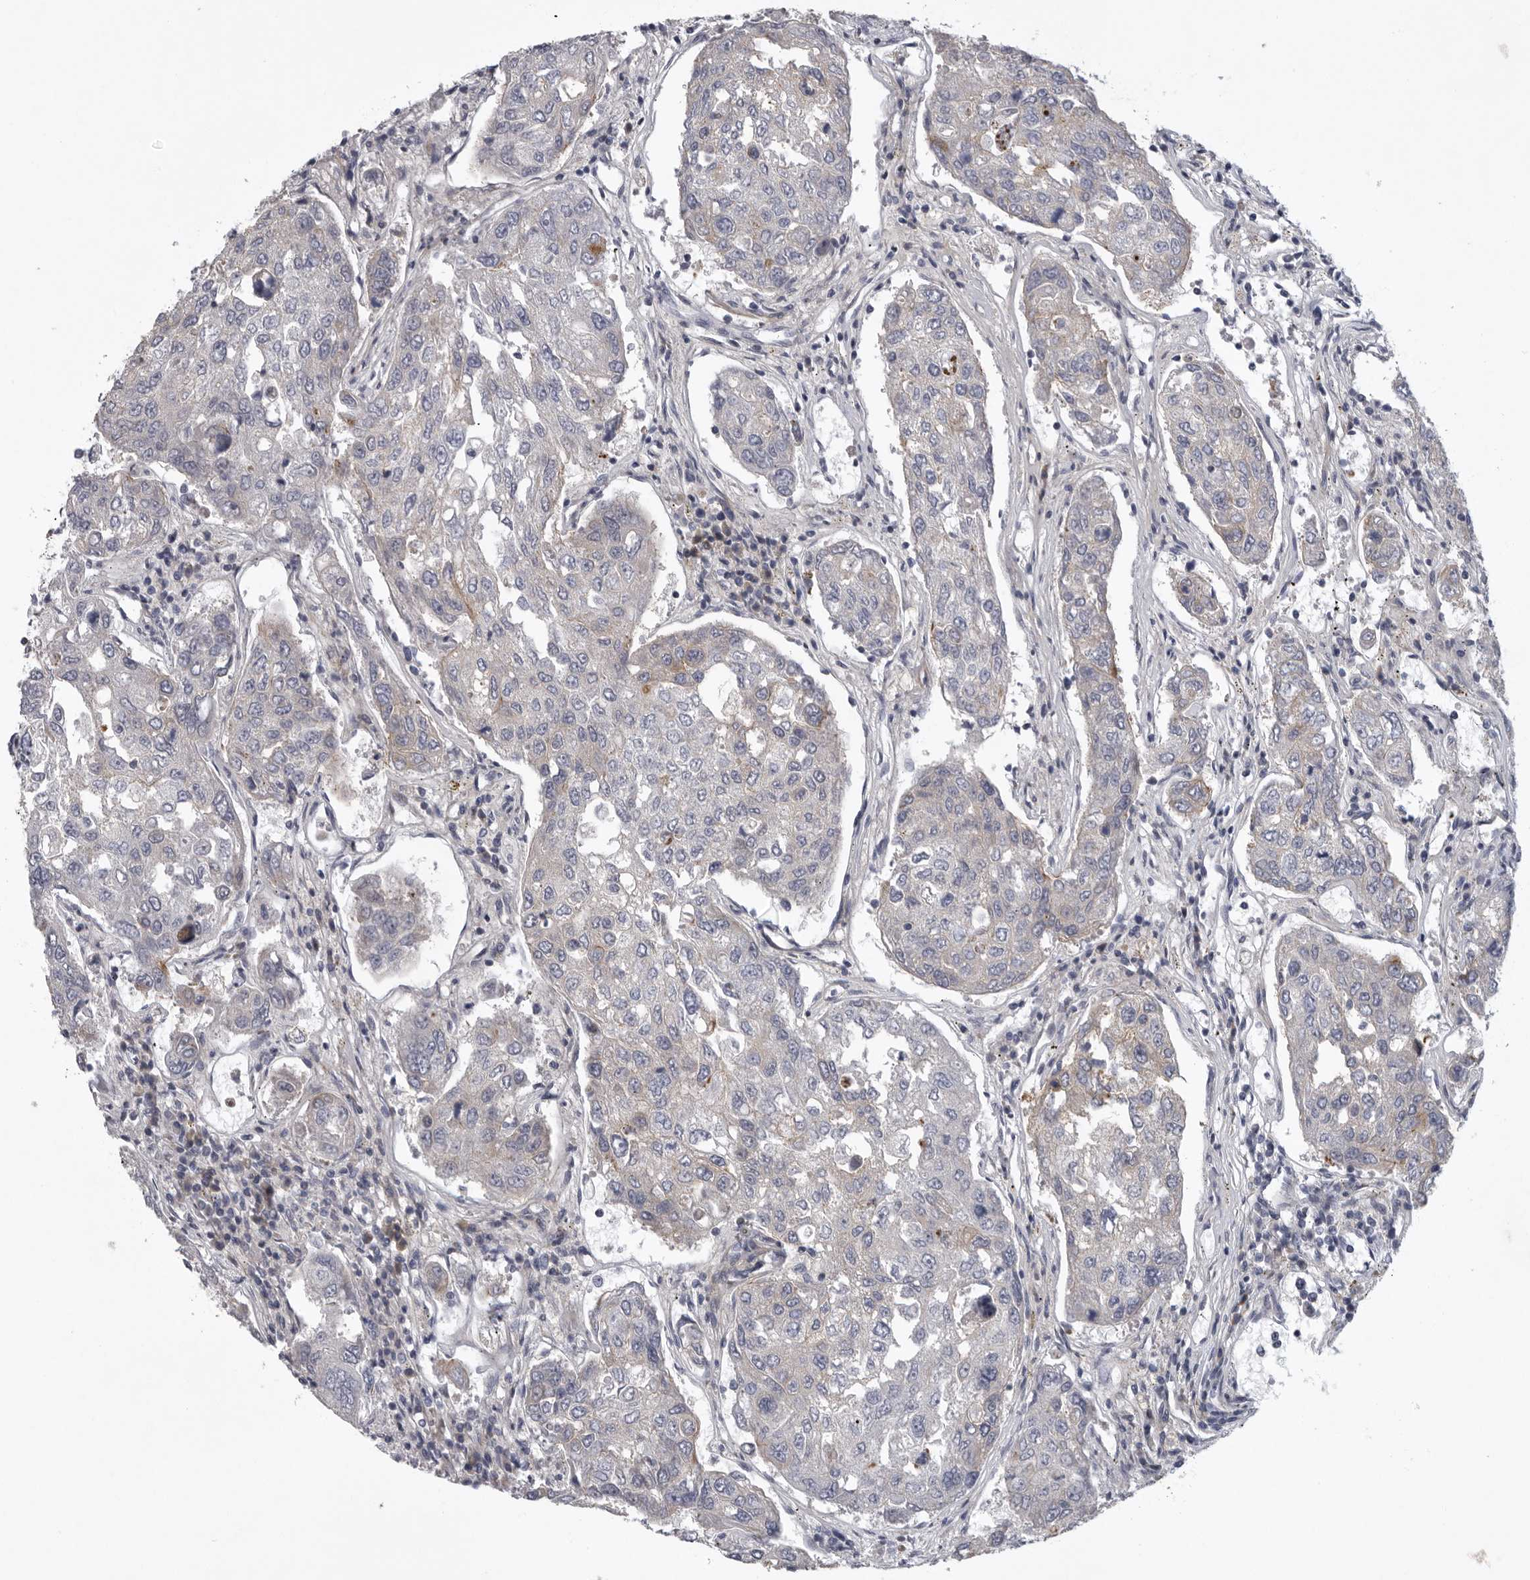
{"staining": {"intensity": "moderate", "quantity": "<25%", "location": "cytoplasmic/membranous"}, "tissue": "urothelial cancer", "cell_type": "Tumor cells", "image_type": "cancer", "snomed": [{"axis": "morphology", "description": "Urothelial carcinoma, High grade"}, {"axis": "topography", "description": "Lymph node"}, {"axis": "topography", "description": "Urinary bladder"}], "caption": "Immunohistochemistry (IHC) of high-grade urothelial carcinoma displays low levels of moderate cytoplasmic/membranous staining in about <25% of tumor cells.", "gene": "USP24", "patient": {"sex": "male", "age": 51}}